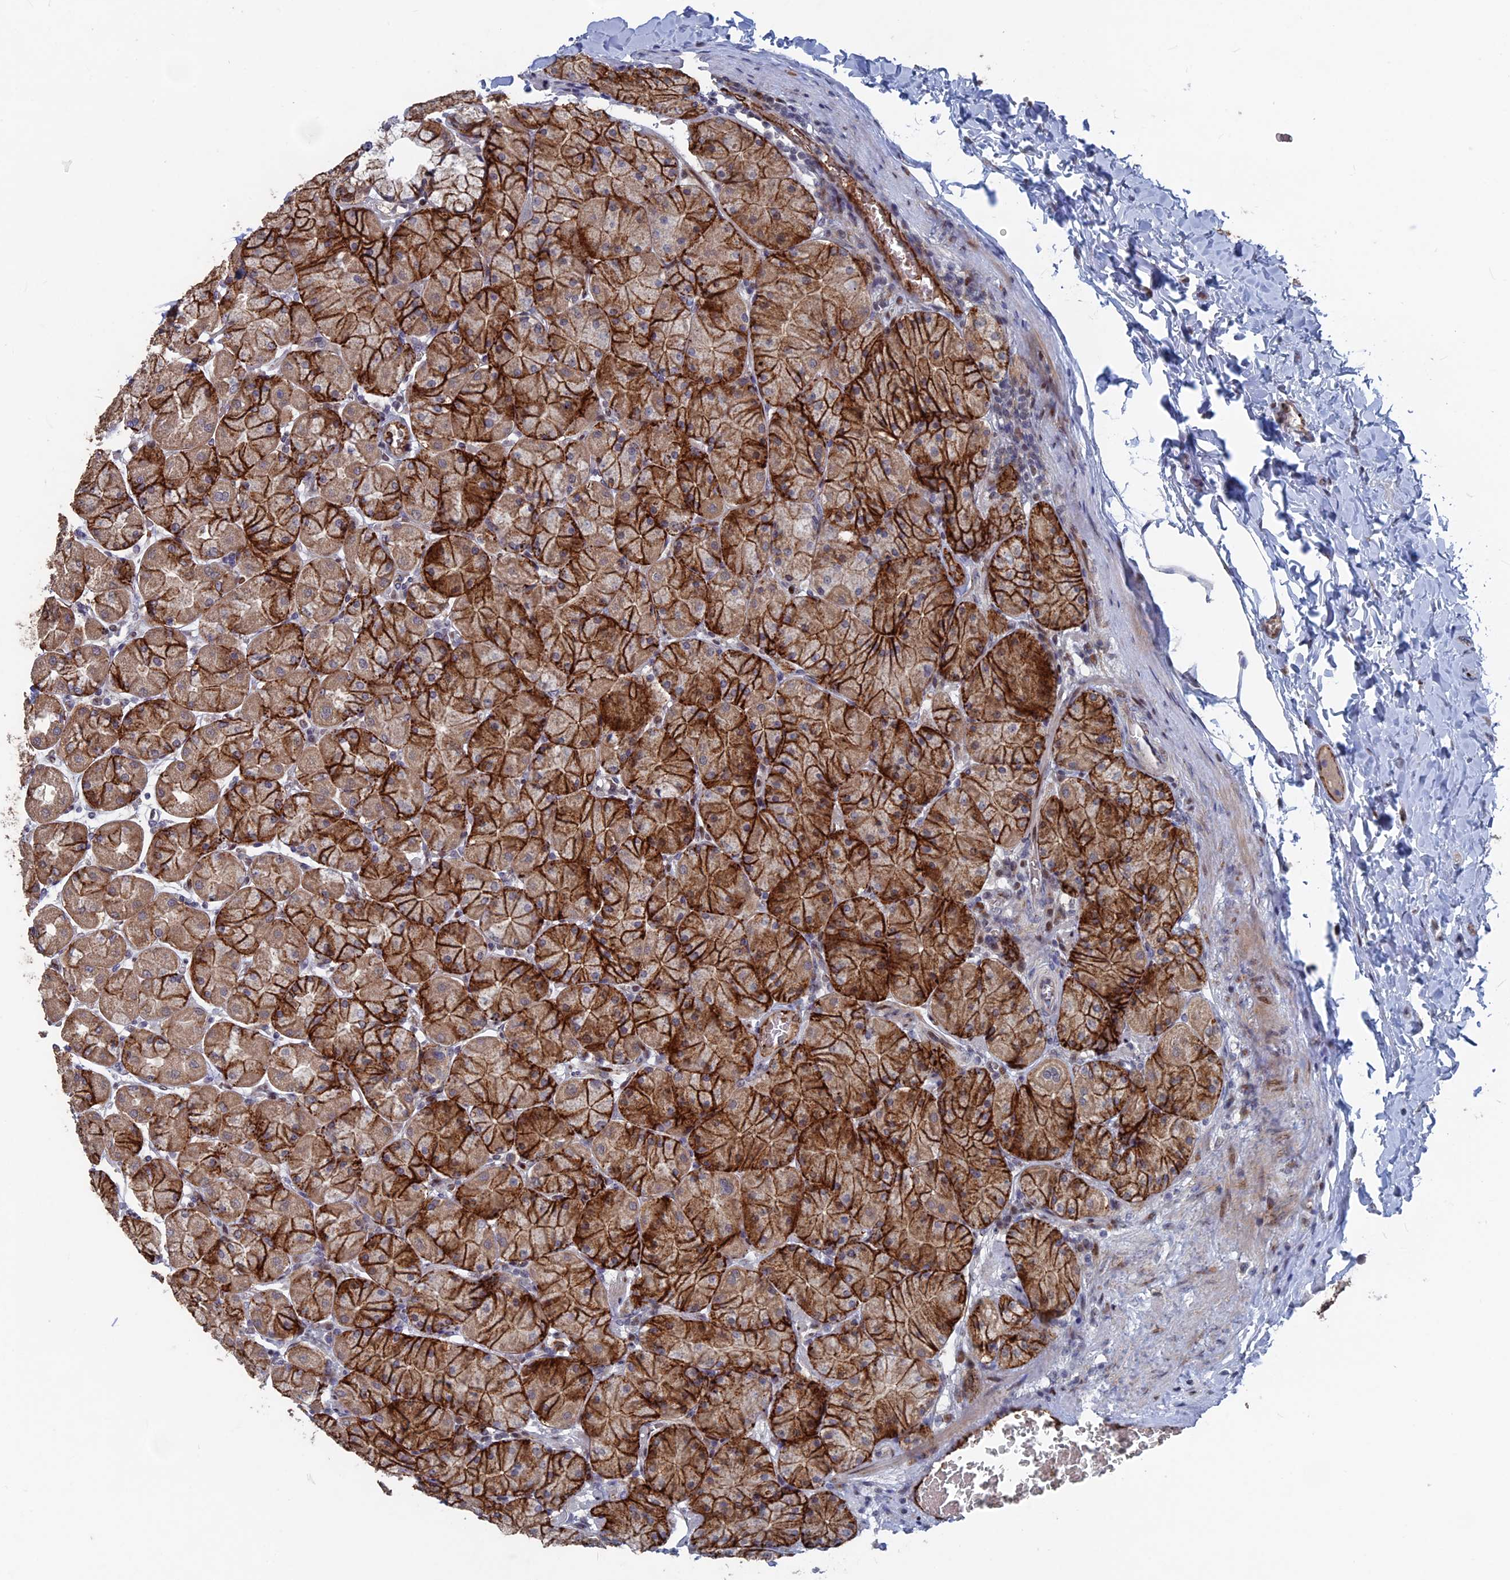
{"staining": {"intensity": "strong", "quantity": ">75%", "location": "cytoplasmic/membranous"}, "tissue": "stomach", "cell_type": "Glandular cells", "image_type": "normal", "snomed": [{"axis": "morphology", "description": "Normal tissue, NOS"}, {"axis": "topography", "description": "Stomach, upper"}], "caption": "Immunohistochemistry (IHC) micrograph of benign human stomach stained for a protein (brown), which shows high levels of strong cytoplasmic/membranous staining in approximately >75% of glandular cells.", "gene": "SH3D21", "patient": {"sex": "female", "age": 56}}